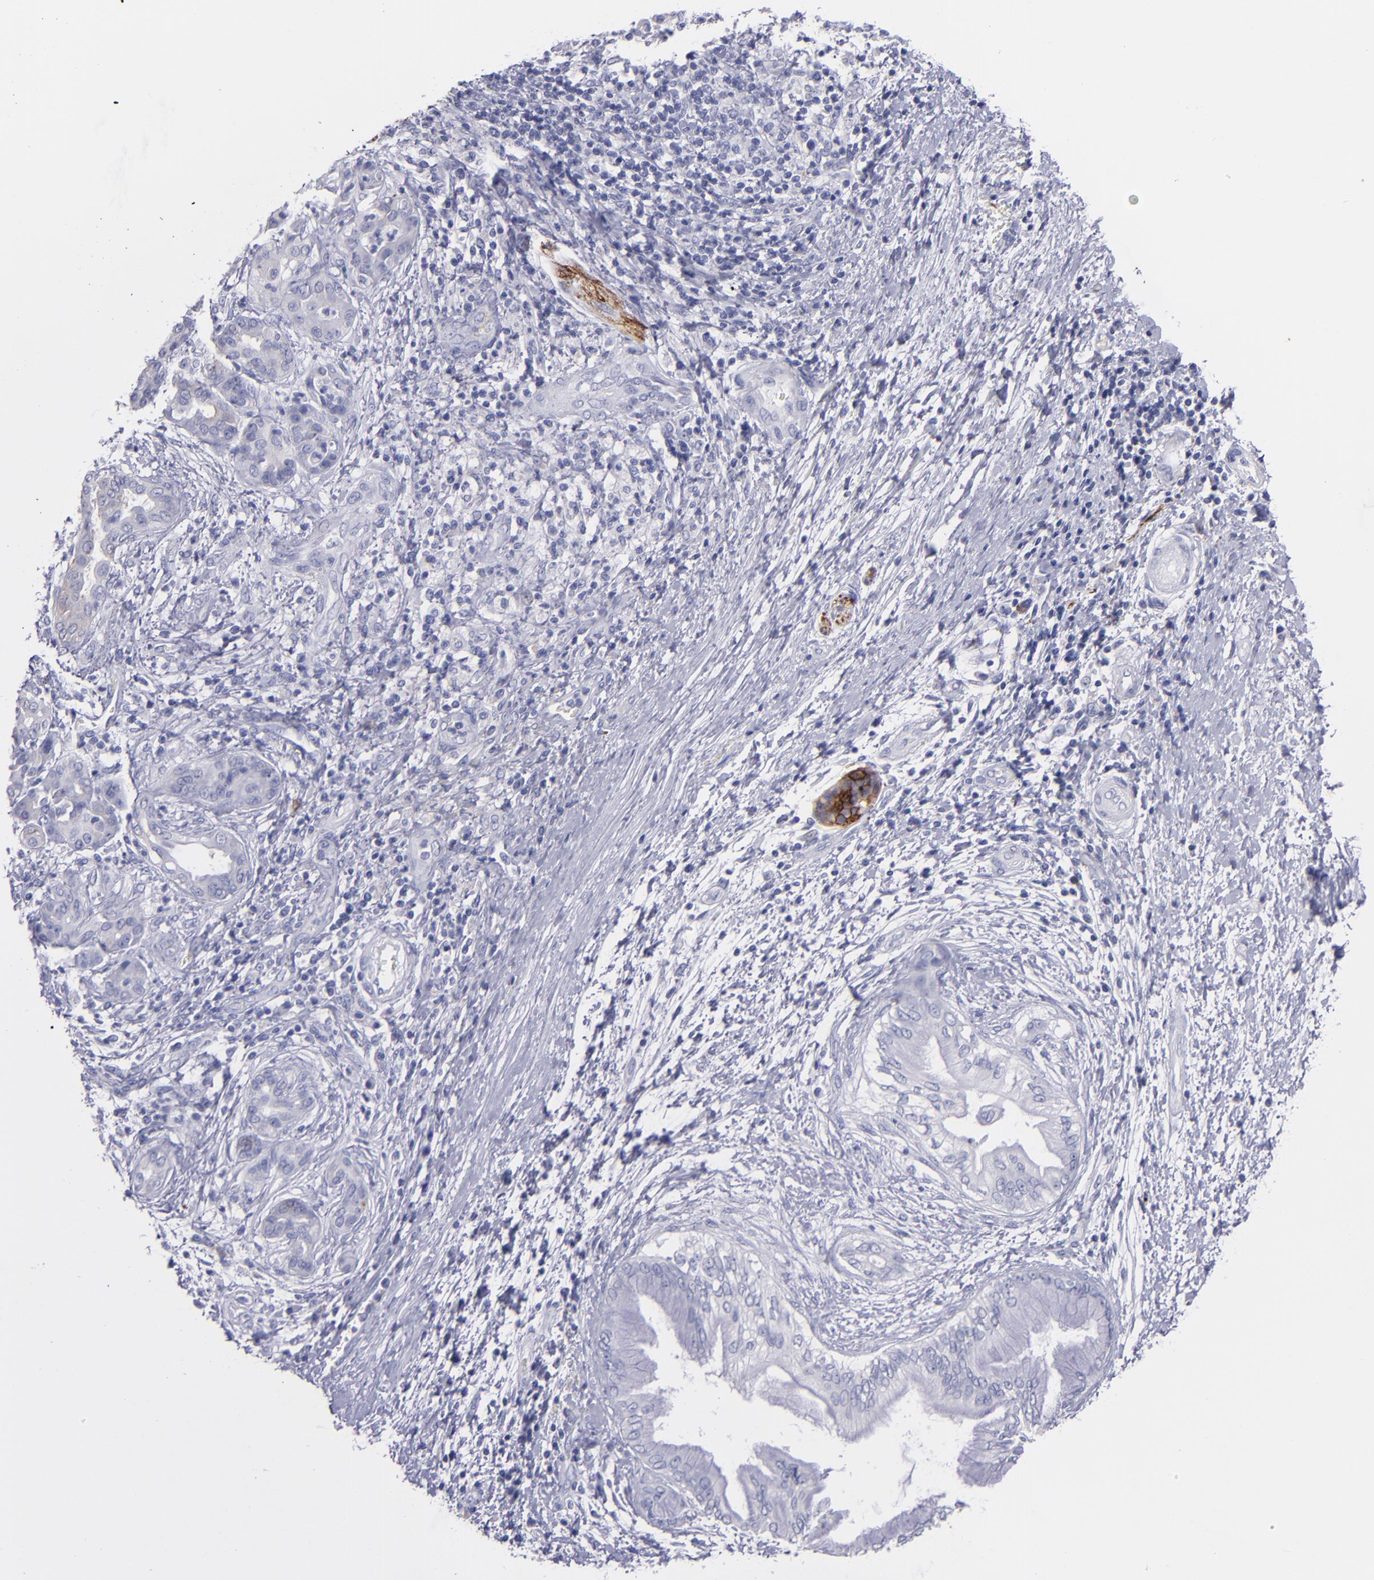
{"staining": {"intensity": "negative", "quantity": "none", "location": "none"}, "tissue": "pancreatic cancer", "cell_type": "Tumor cells", "image_type": "cancer", "snomed": [{"axis": "morphology", "description": "Adenocarcinoma, NOS"}, {"axis": "topography", "description": "Pancreas"}], "caption": "The photomicrograph reveals no significant positivity in tumor cells of pancreatic cancer.", "gene": "SNAP25", "patient": {"sex": "female", "age": 70}}